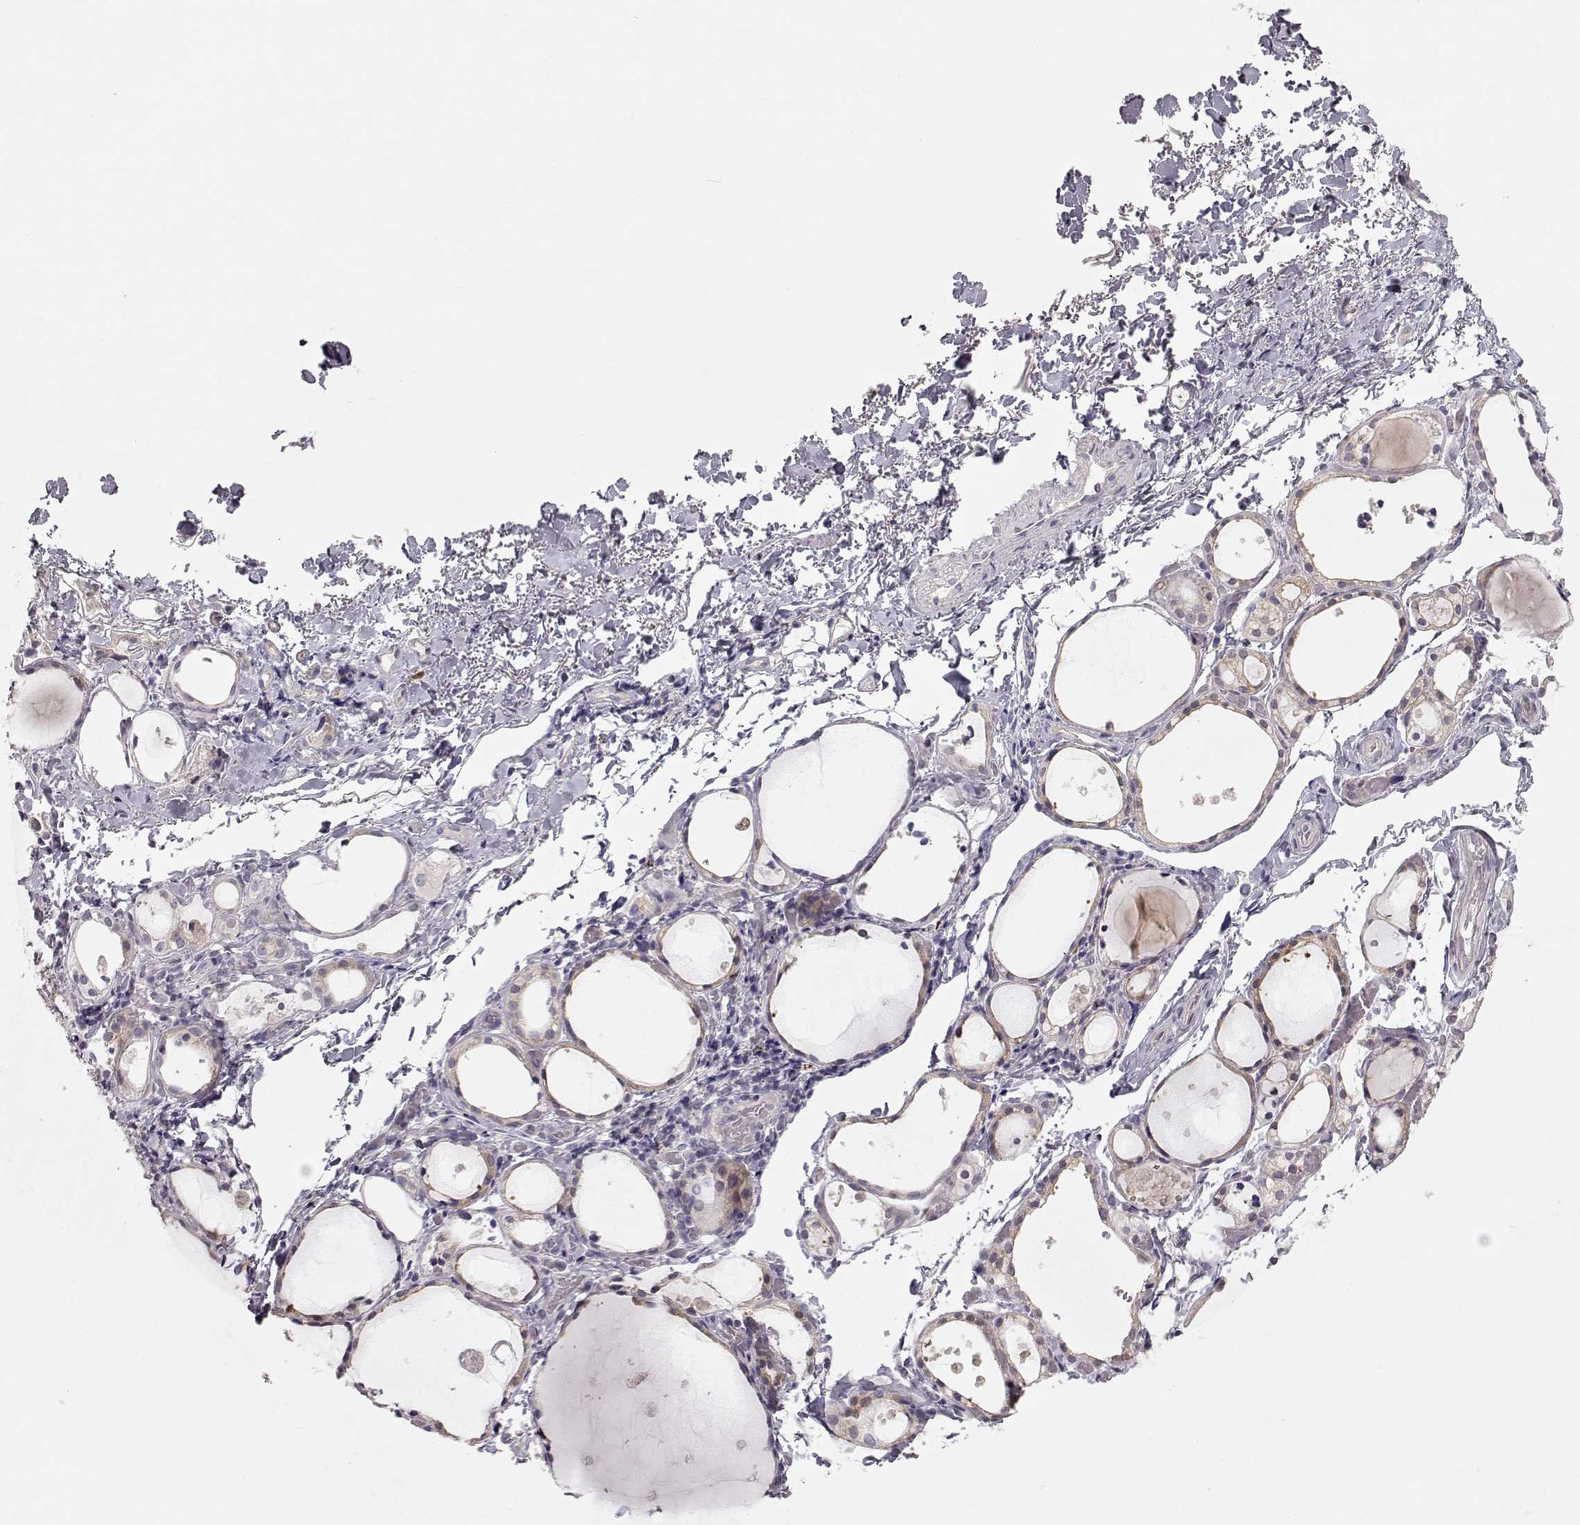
{"staining": {"intensity": "weak", "quantity": ">75%", "location": "cytoplasmic/membranous"}, "tissue": "thyroid gland", "cell_type": "Glandular cells", "image_type": "normal", "snomed": [{"axis": "morphology", "description": "Normal tissue, NOS"}, {"axis": "topography", "description": "Thyroid gland"}], "caption": "High-power microscopy captured an immunohistochemistry image of unremarkable thyroid gland, revealing weak cytoplasmic/membranous positivity in about >75% of glandular cells. (DAB IHC, brown staining for protein, blue staining for nuclei).", "gene": "ARHGAP8", "patient": {"sex": "male", "age": 68}}